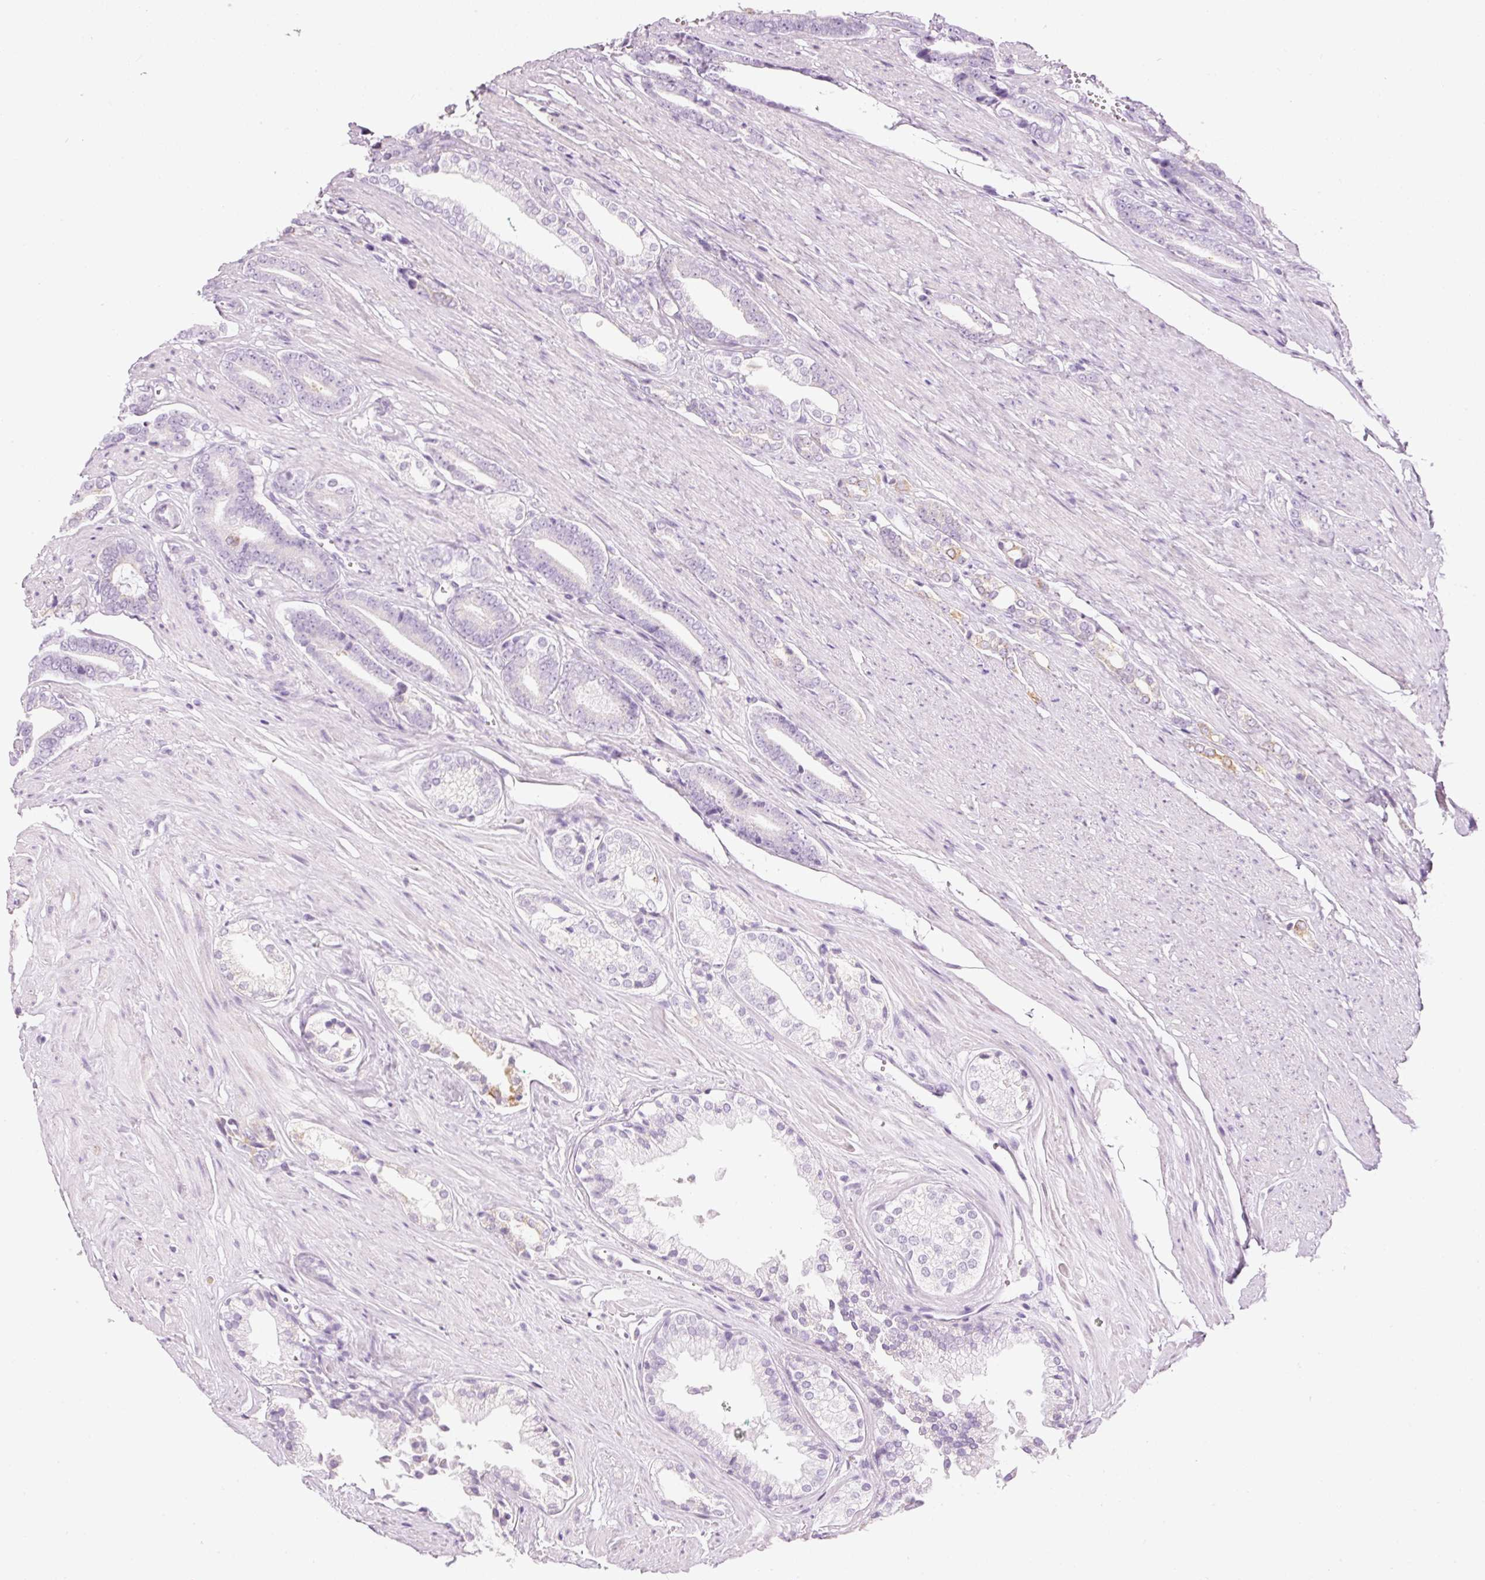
{"staining": {"intensity": "negative", "quantity": "none", "location": "none"}, "tissue": "prostate cancer", "cell_type": "Tumor cells", "image_type": "cancer", "snomed": [{"axis": "morphology", "description": "Adenocarcinoma, NOS"}, {"axis": "topography", "description": "Prostate and seminal vesicle, NOS"}], "caption": "Prostate cancer (adenocarcinoma) was stained to show a protein in brown. There is no significant expression in tumor cells.", "gene": "CARD16", "patient": {"sex": "male", "age": 76}}